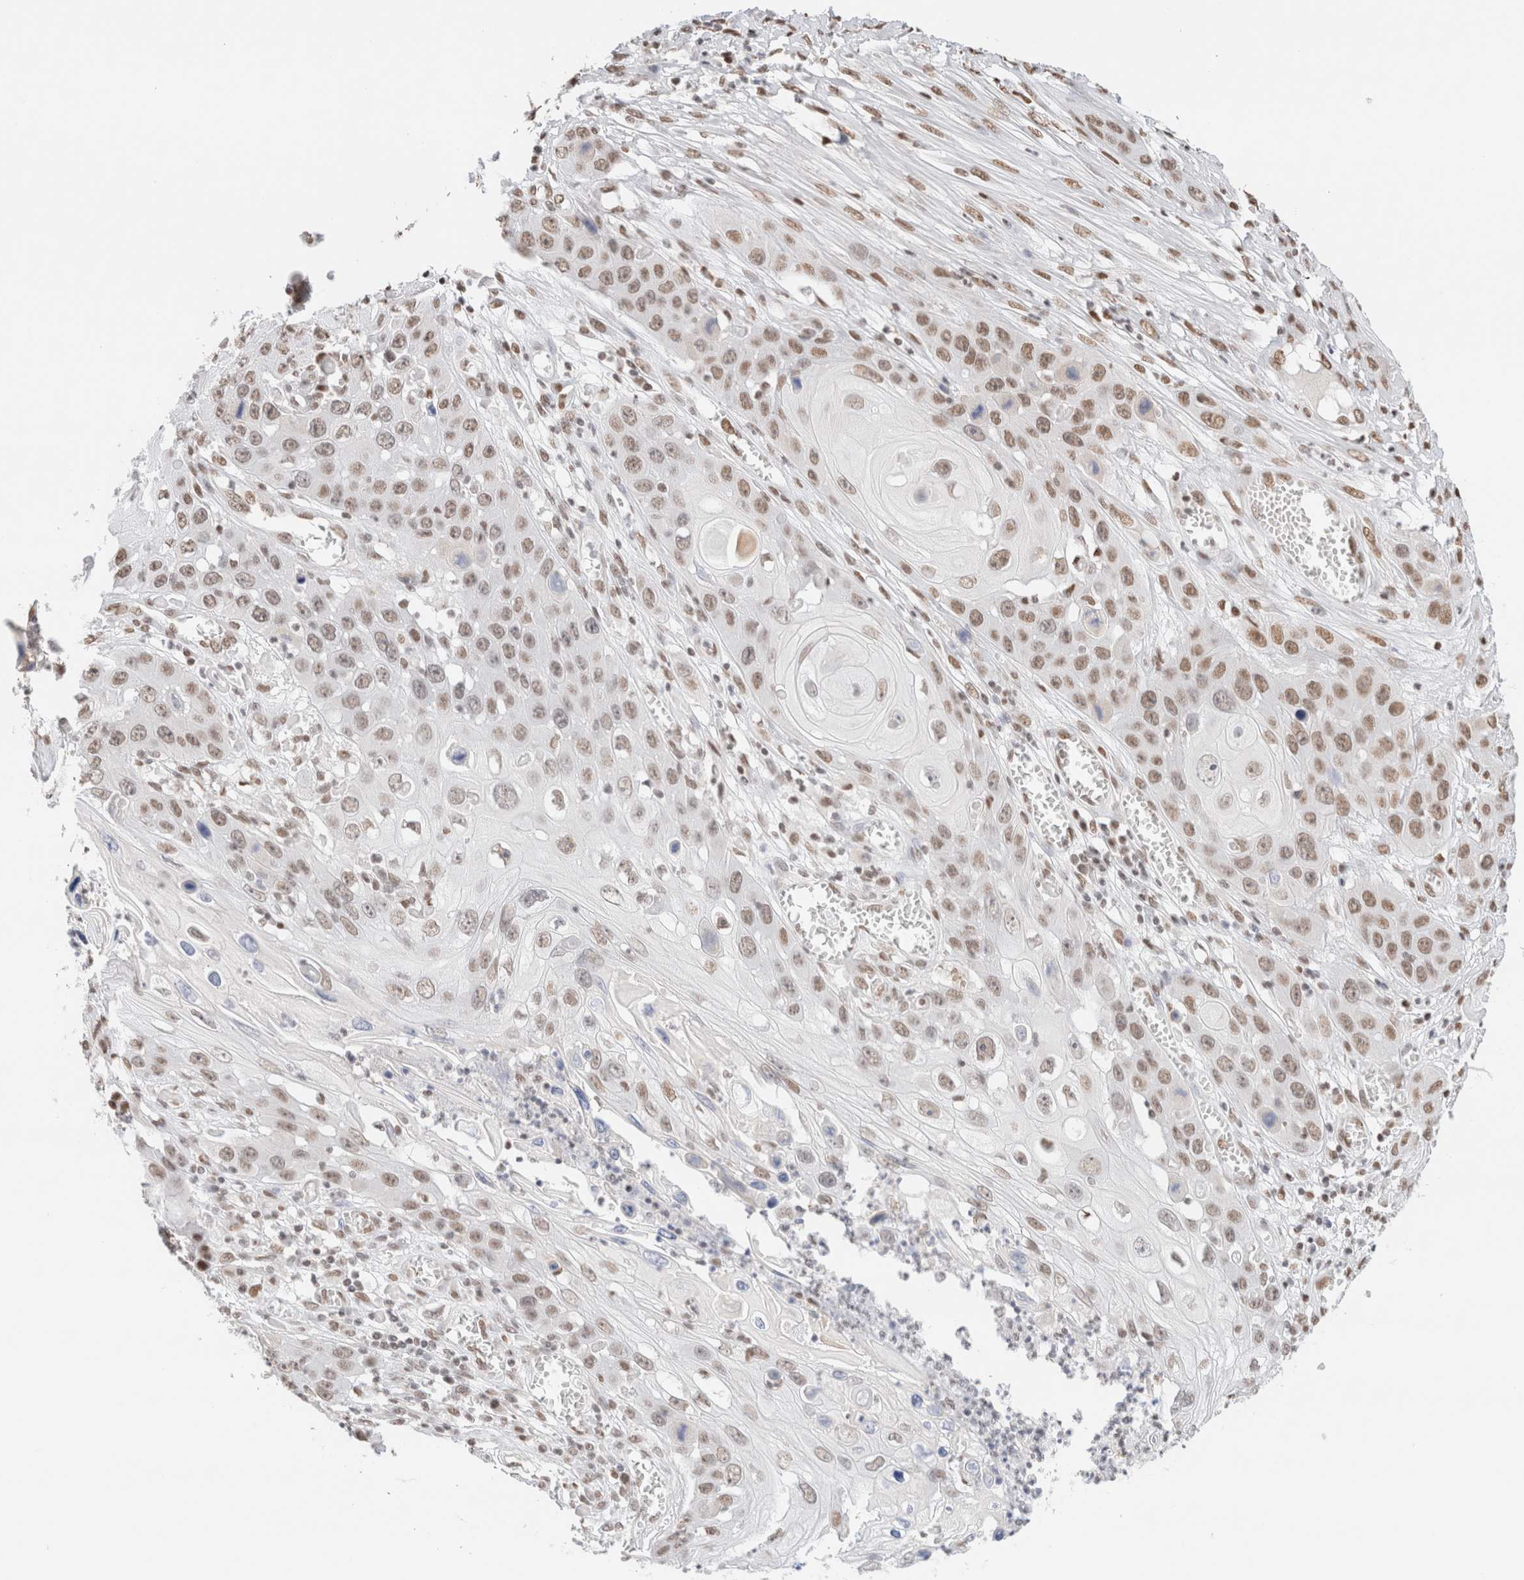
{"staining": {"intensity": "moderate", "quantity": ">75%", "location": "nuclear"}, "tissue": "skin cancer", "cell_type": "Tumor cells", "image_type": "cancer", "snomed": [{"axis": "morphology", "description": "Squamous cell carcinoma, NOS"}, {"axis": "topography", "description": "Skin"}], "caption": "Immunohistochemical staining of human skin cancer (squamous cell carcinoma) reveals medium levels of moderate nuclear protein expression in approximately >75% of tumor cells. (DAB (3,3'-diaminobenzidine) IHC with brightfield microscopy, high magnification).", "gene": "SUPT3H", "patient": {"sex": "male", "age": 55}}